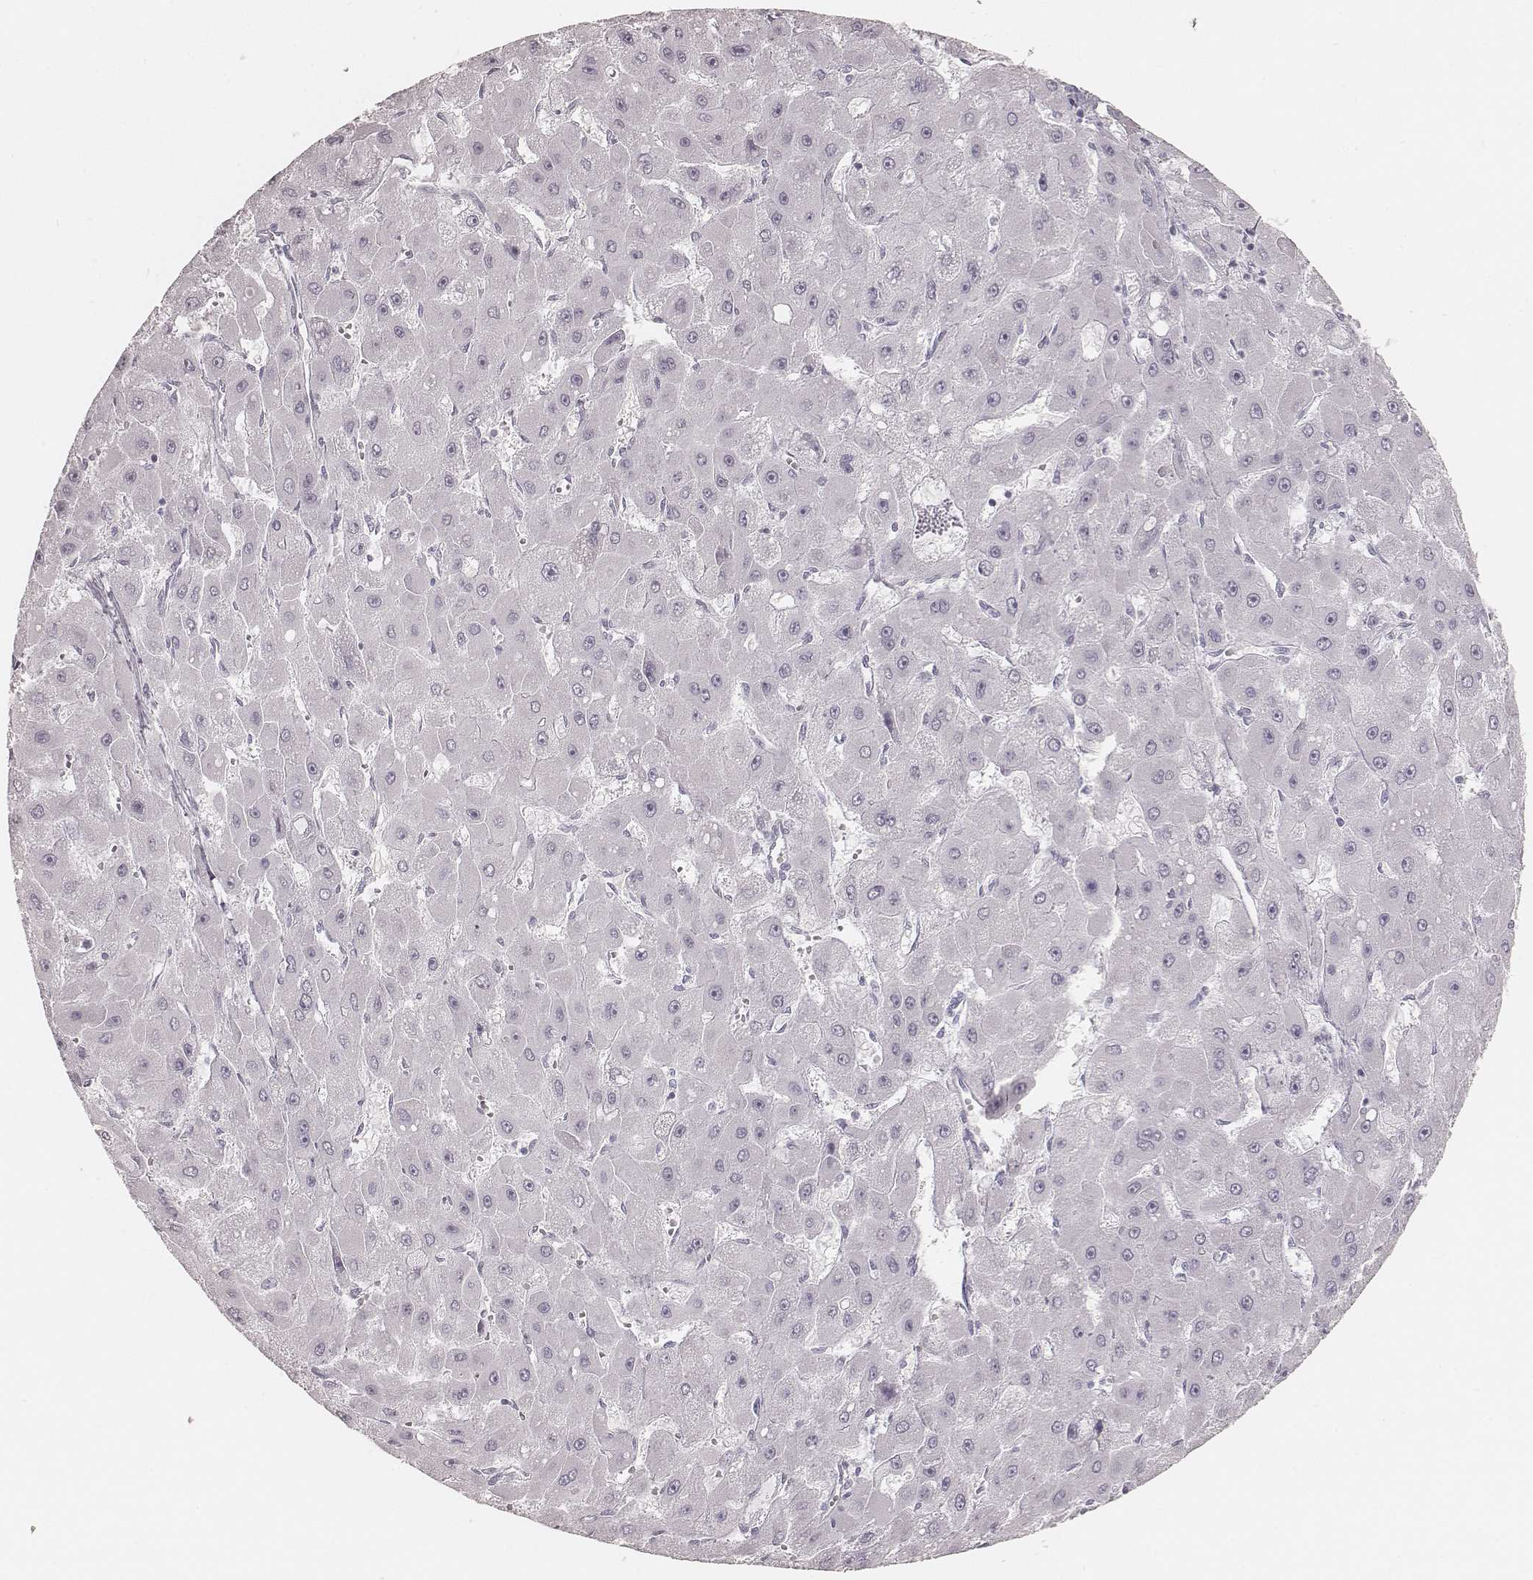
{"staining": {"intensity": "negative", "quantity": "none", "location": "none"}, "tissue": "liver cancer", "cell_type": "Tumor cells", "image_type": "cancer", "snomed": [{"axis": "morphology", "description": "Carcinoma, Hepatocellular, NOS"}, {"axis": "topography", "description": "Liver"}], "caption": "This is an immunohistochemistry histopathology image of liver cancer. There is no expression in tumor cells.", "gene": "KRT82", "patient": {"sex": "female", "age": 25}}